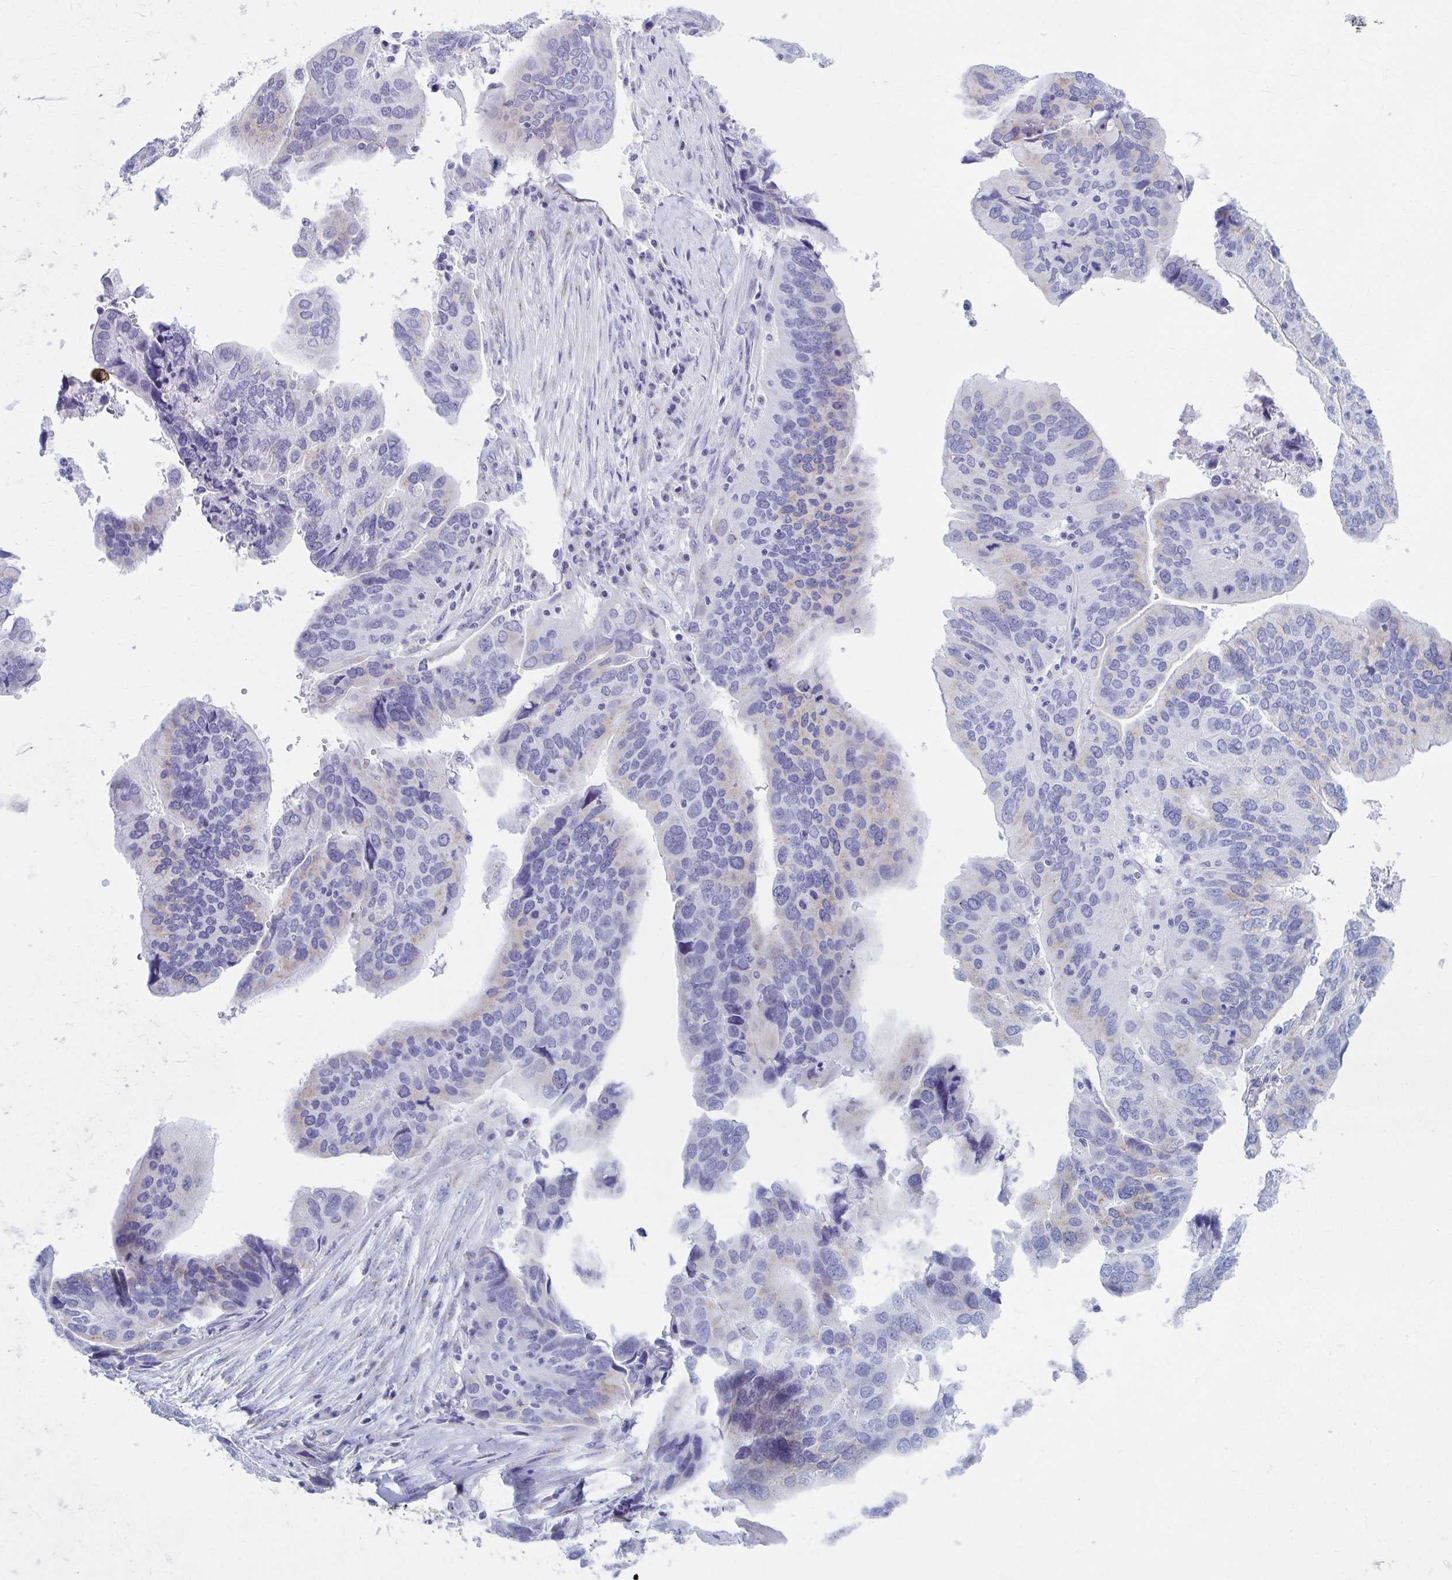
{"staining": {"intensity": "weak", "quantity": "<25%", "location": "cytoplasmic/membranous"}, "tissue": "ovarian cancer", "cell_type": "Tumor cells", "image_type": "cancer", "snomed": [{"axis": "morphology", "description": "Cystadenocarcinoma, serous, NOS"}, {"axis": "topography", "description": "Ovary"}], "caption": "High power microscopy image of an immunohistochemistry micrograph of ovarian cancer (serous cystadenocarcinoma), revealing no significant staining in tumor cells.", "gene": "KCNE2", "patient": {"sex": "female", "age": 79}}